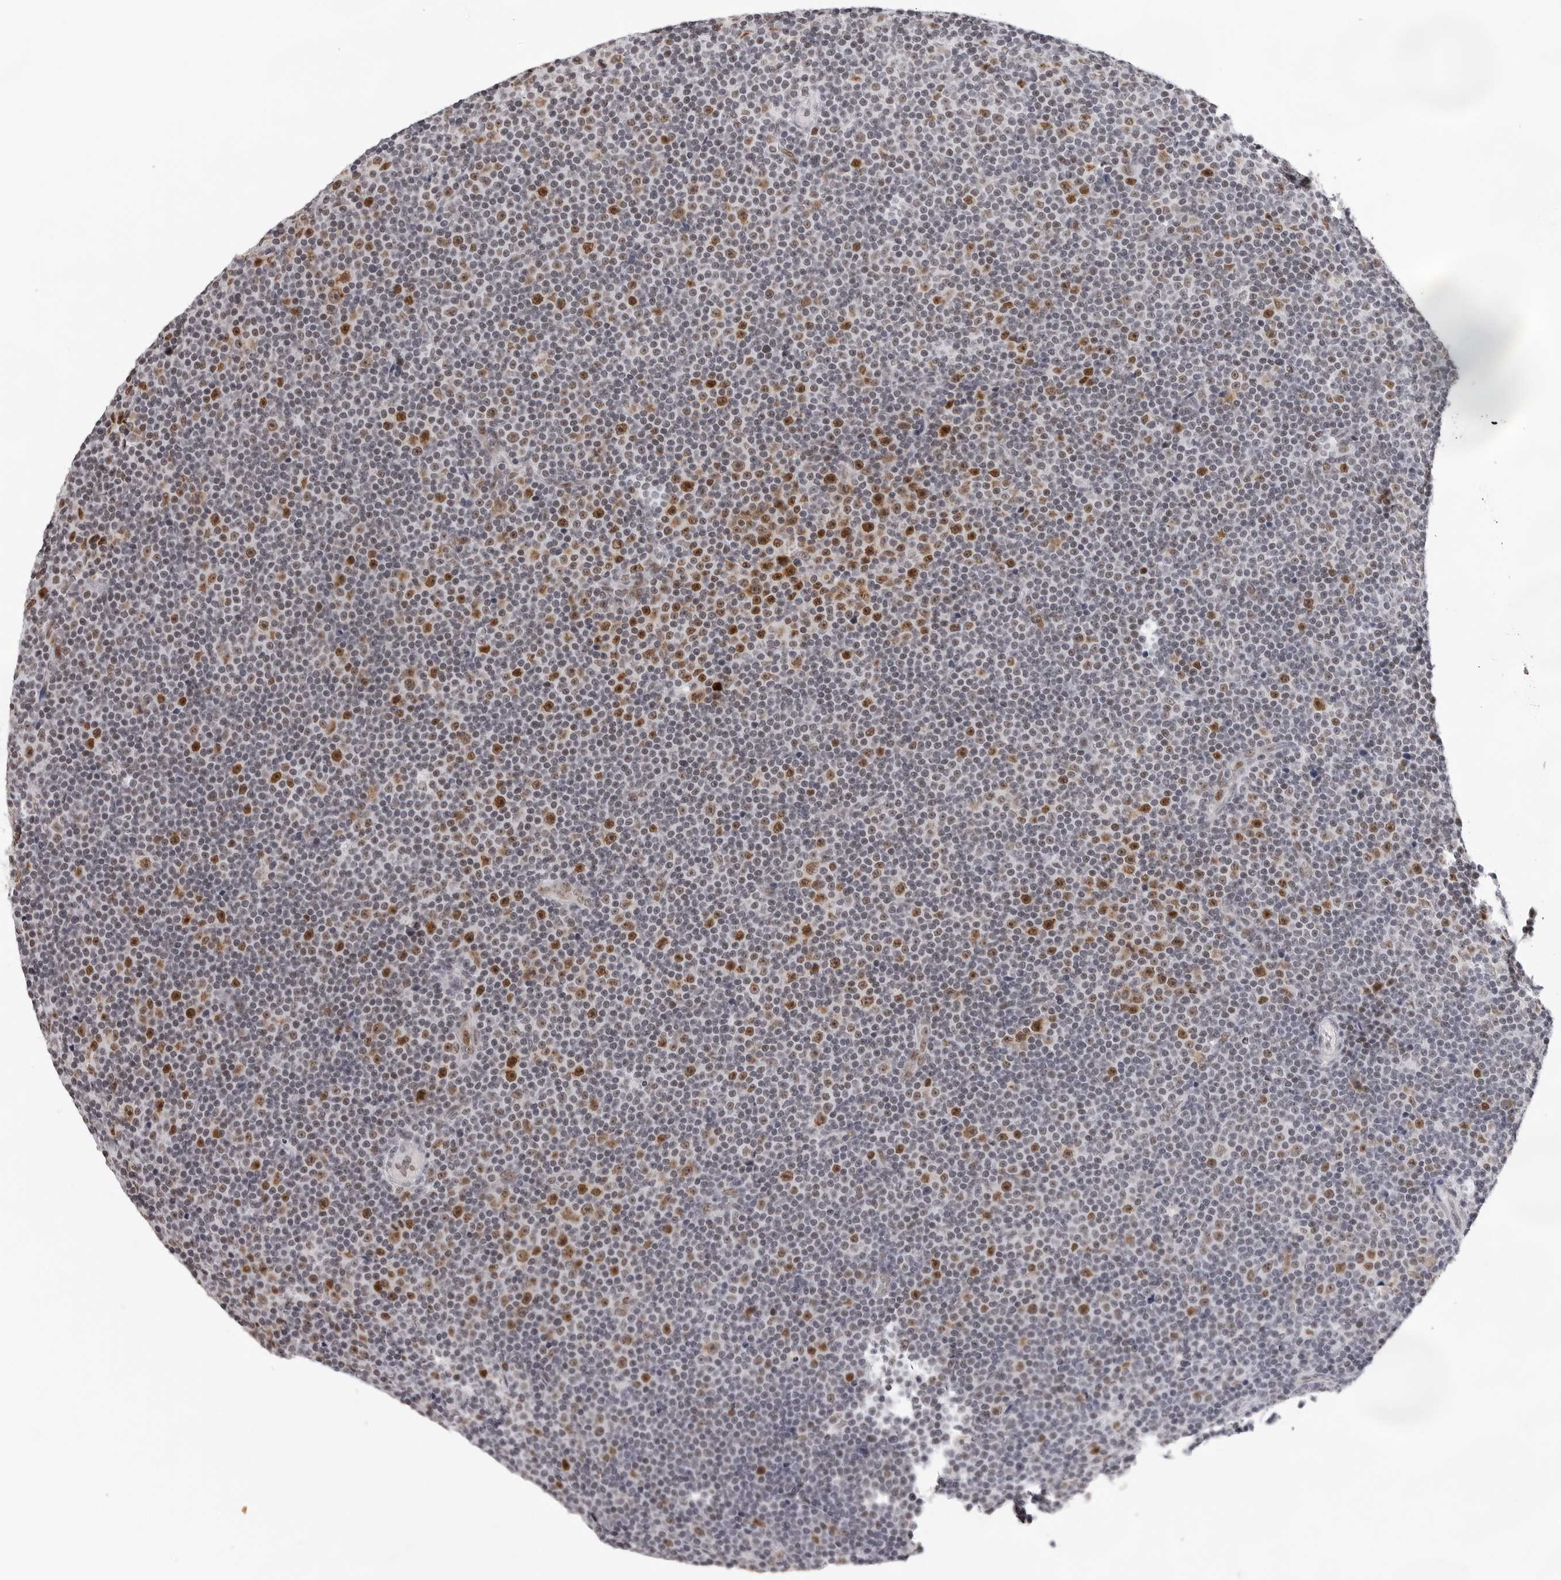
{"staining": {"intensity": "moderate", "quantity": ">75%", "location": "nuclear"}, "tissue": "lymphoma", "cell_type": "Tumor cells", "image_type": "cancer", "snomed": [{"axis": "morphology", "description": "Malignant lymphoma, non-Hodgkin's type, Low grade"}, {"axis": "topography", "description": "Lymph node"}], "caption": "Immunohistochemistry (IHC) staining of lymphoma, which displays medium levels of moderate nuclear expression in about >75% of tumor cells indicating moderate nuclear protein staining. The staining was performed using DAB (brown) for protein detection and nuclei were counterstained in hematoxylin (blue).", "gene": "USP1", "patient": {"sex": "female", "age": 67}}